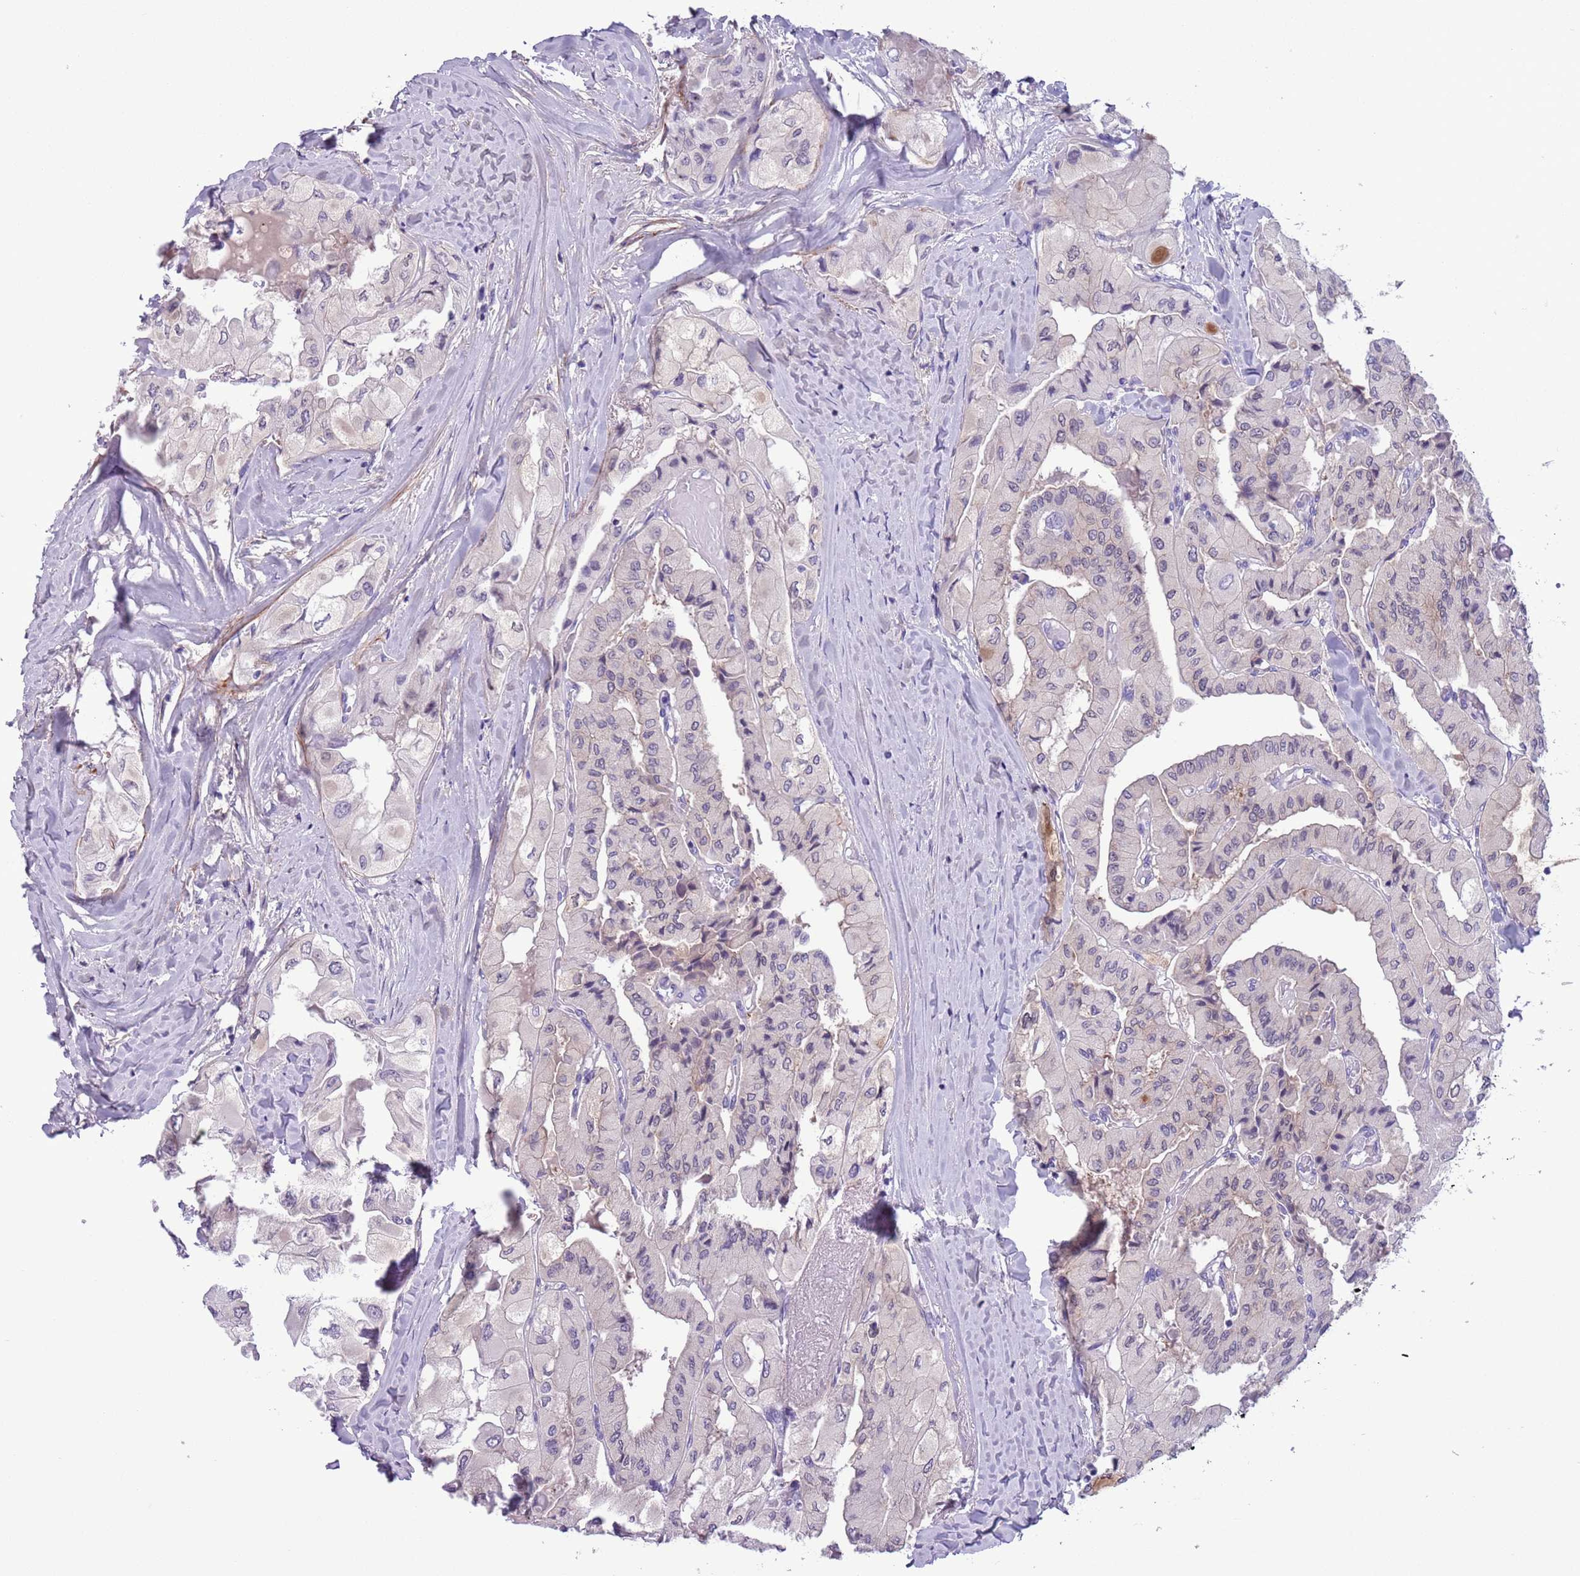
{"staining": {"intensity": "negative", "quantity": "none", "location": "none"}, "tissue": "thyroid cancer", "cell_type": "Tumor cells", "image_type": "cancer", "snomed": [{"axis": "morphology", "description": "Normal tissue, NOS"}, {"axis": "morphology", "description": "Papillary adenocarcinoma, NOS"}, {"axis": "topography", "description": "Thyroid gland"}], "caption": "Immunohistochemistry (IHC) of thyroid cancer shows no expression in tumor cells.", "gene": "PFKFB2", "patient": {"sex": "female", "age": 59}}